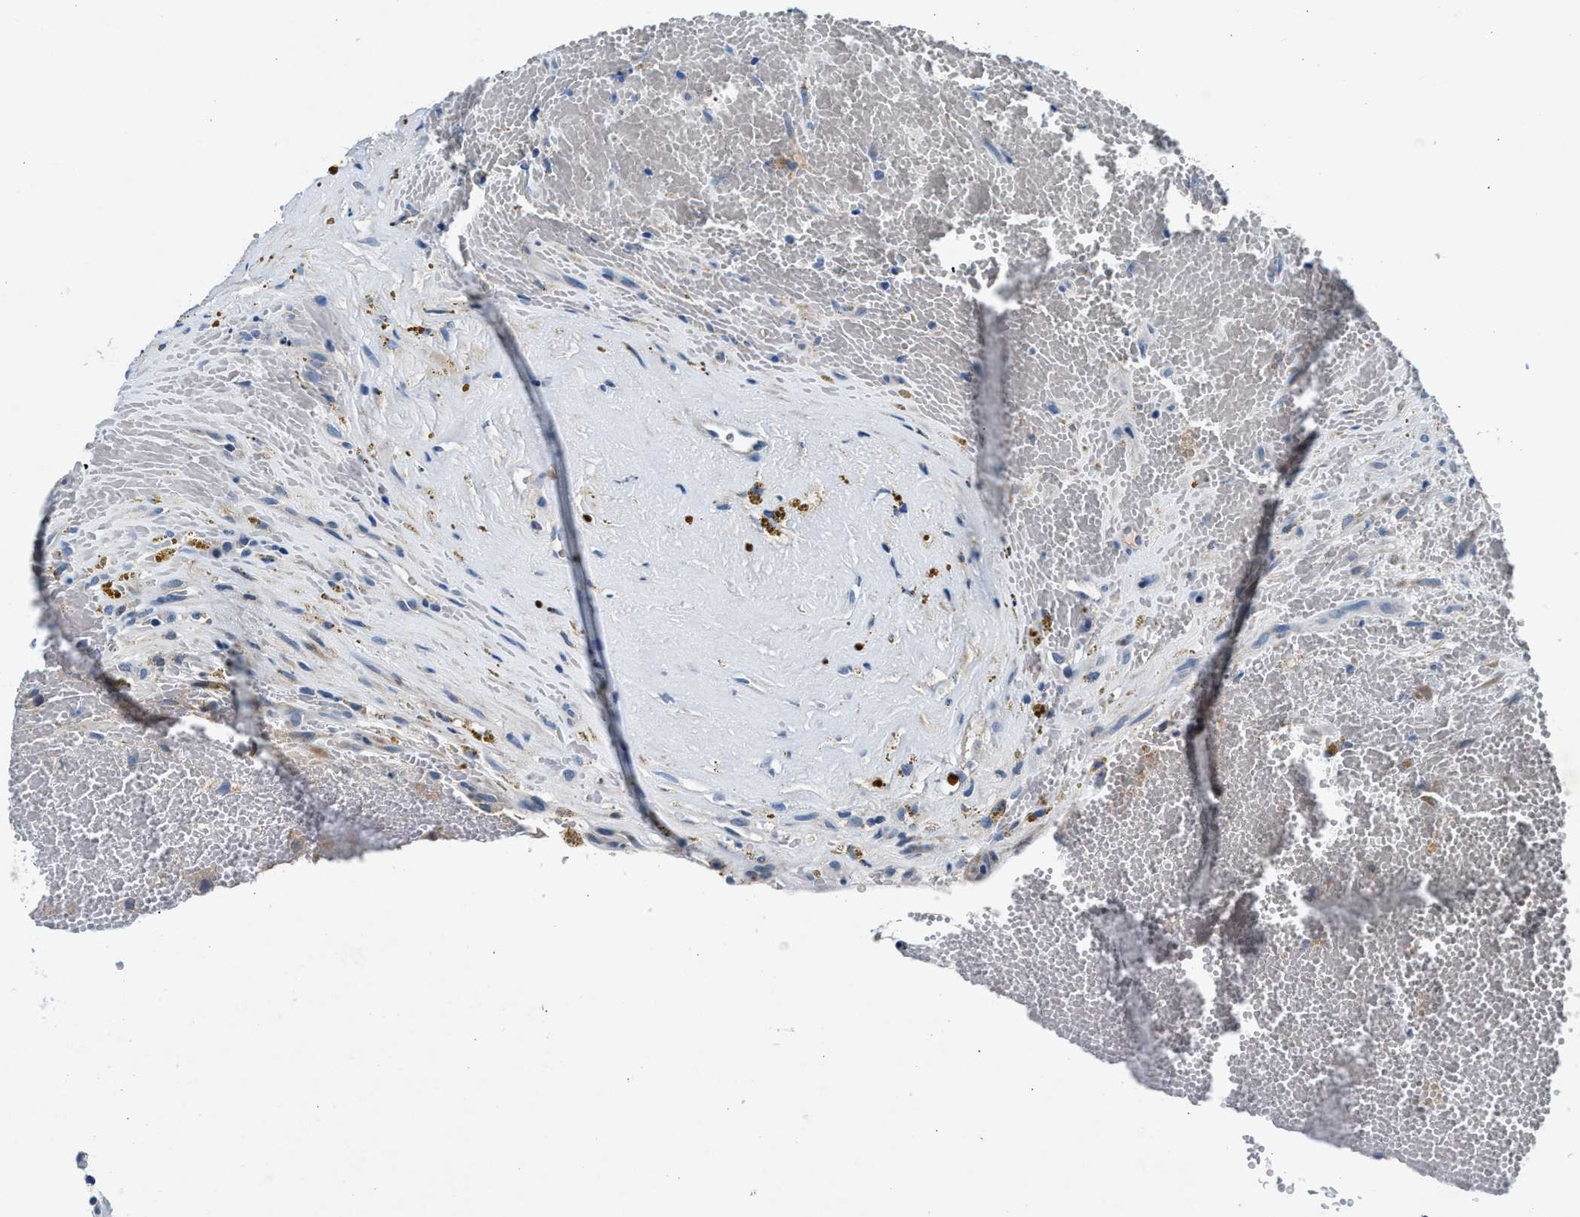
{"staining": {"intensity": "negative", "quantity": "none", "location": "none"}, "tissue": "renal cancer", "cell_type": "Tumor cells", "image_type": "cancer", "snomed": [{"axis": "morphology", "description": "Adenocarcinoma, NOS"}, {"axis": "topography", "description": "Kidney"}], "caption": "Immunohistochemistry micrograph of neoplastic tissue: human adenocarcinoma (renal) stained with DAB (3,3'-diaminobenzidine) shows no significant protein expression in tumor cells.", "gene": "DENND6B", "patient": {"sex": "female", "age": 57}}